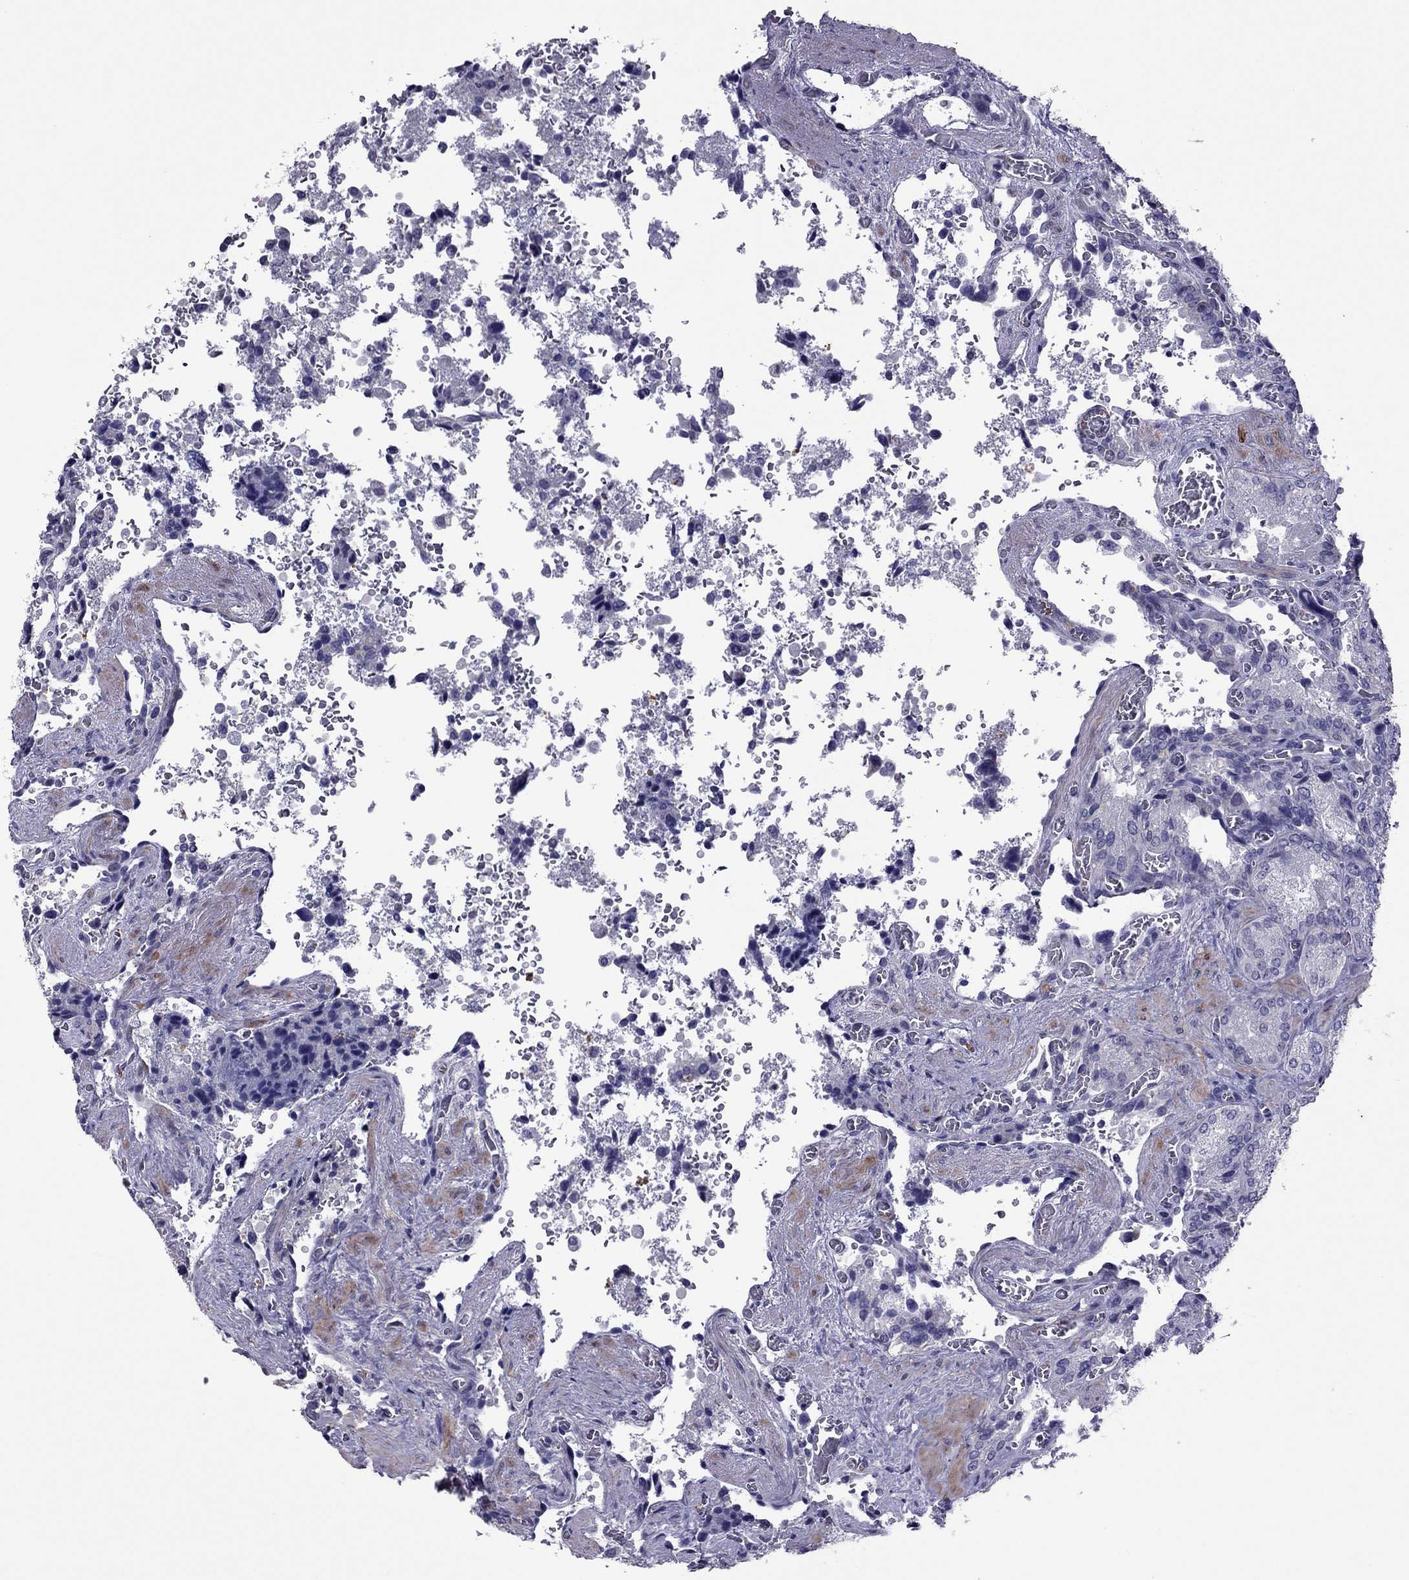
{"staining": {"intensity": "negative", "quantity": "none", "location": "none"}, "tissue": "seminal vesicle", "cell_type": "Glandular cells", "image_type": "normal", "snomed": [{"axis": "morphology", "description": "Normal tissue, NOS"}, {"axis": "topography", "description": "Seminal veicle"}], "caption": "The histopathology image displays no staining of glandular cells in unremarkable seminal vesicle.", "gene": "SLC16A8", "patient": {"sex": "male", "age": 37}}